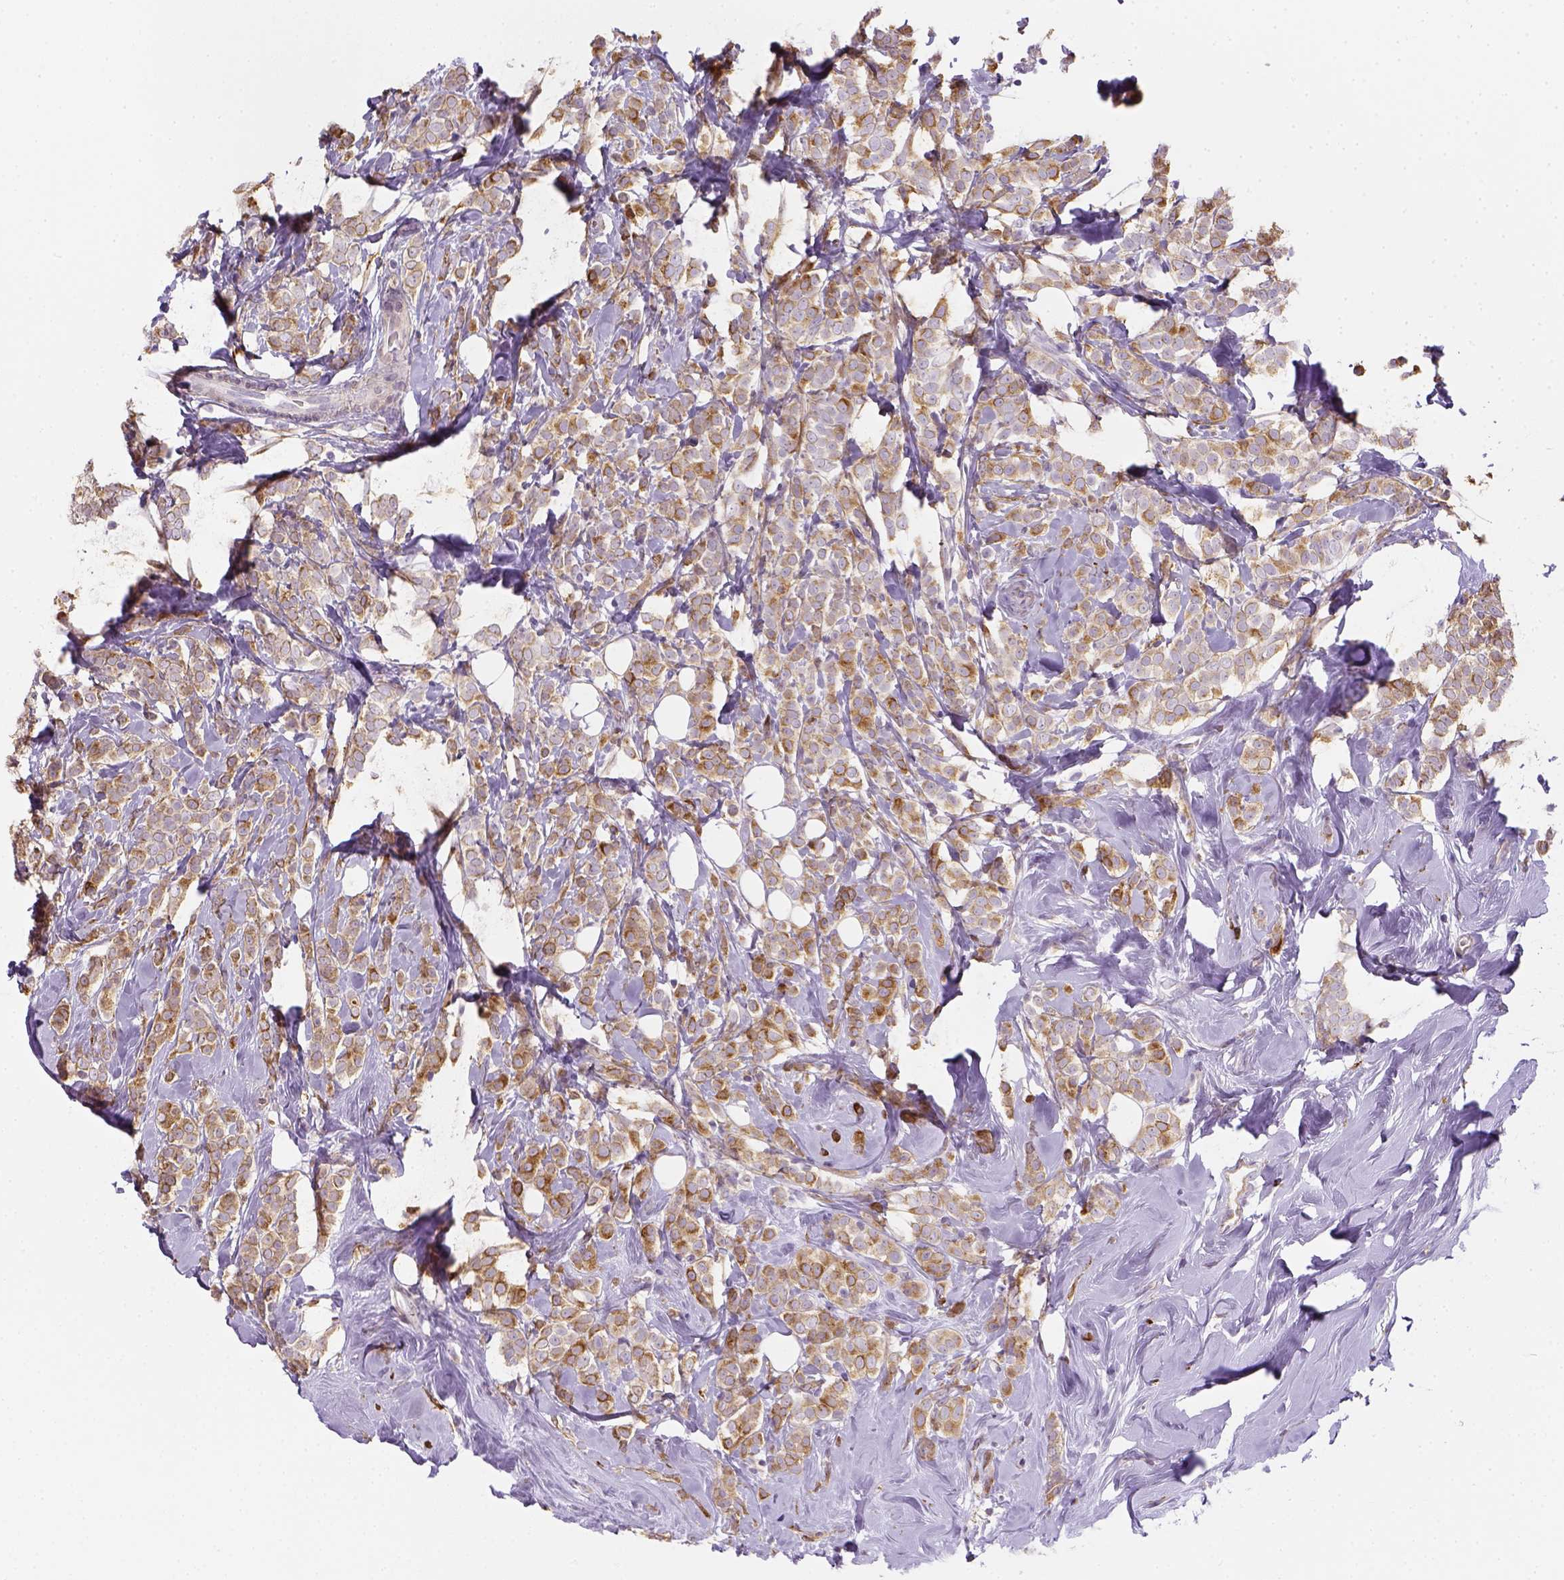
{"staining": {"intensity": "moderate", "quantity": ">75%", "location": "cytoplasmic/membranous"}, "tissue": "breast cancer", "cell_type": "Tumor cells", "image_type": "cancer", "snomed": [{"axis": "morphology", "description": "Lobular carcinoma"}, {"axis": "topography", "description": "Breast"}], "caption": "About >75% of tumor cells in breast cancer show moderate cytoplasmic/membranous protein expression as visualized by brown immunohistochemical staining.", "gene": "CACNB1", "patient": {"sex": "female", "age": 49}}